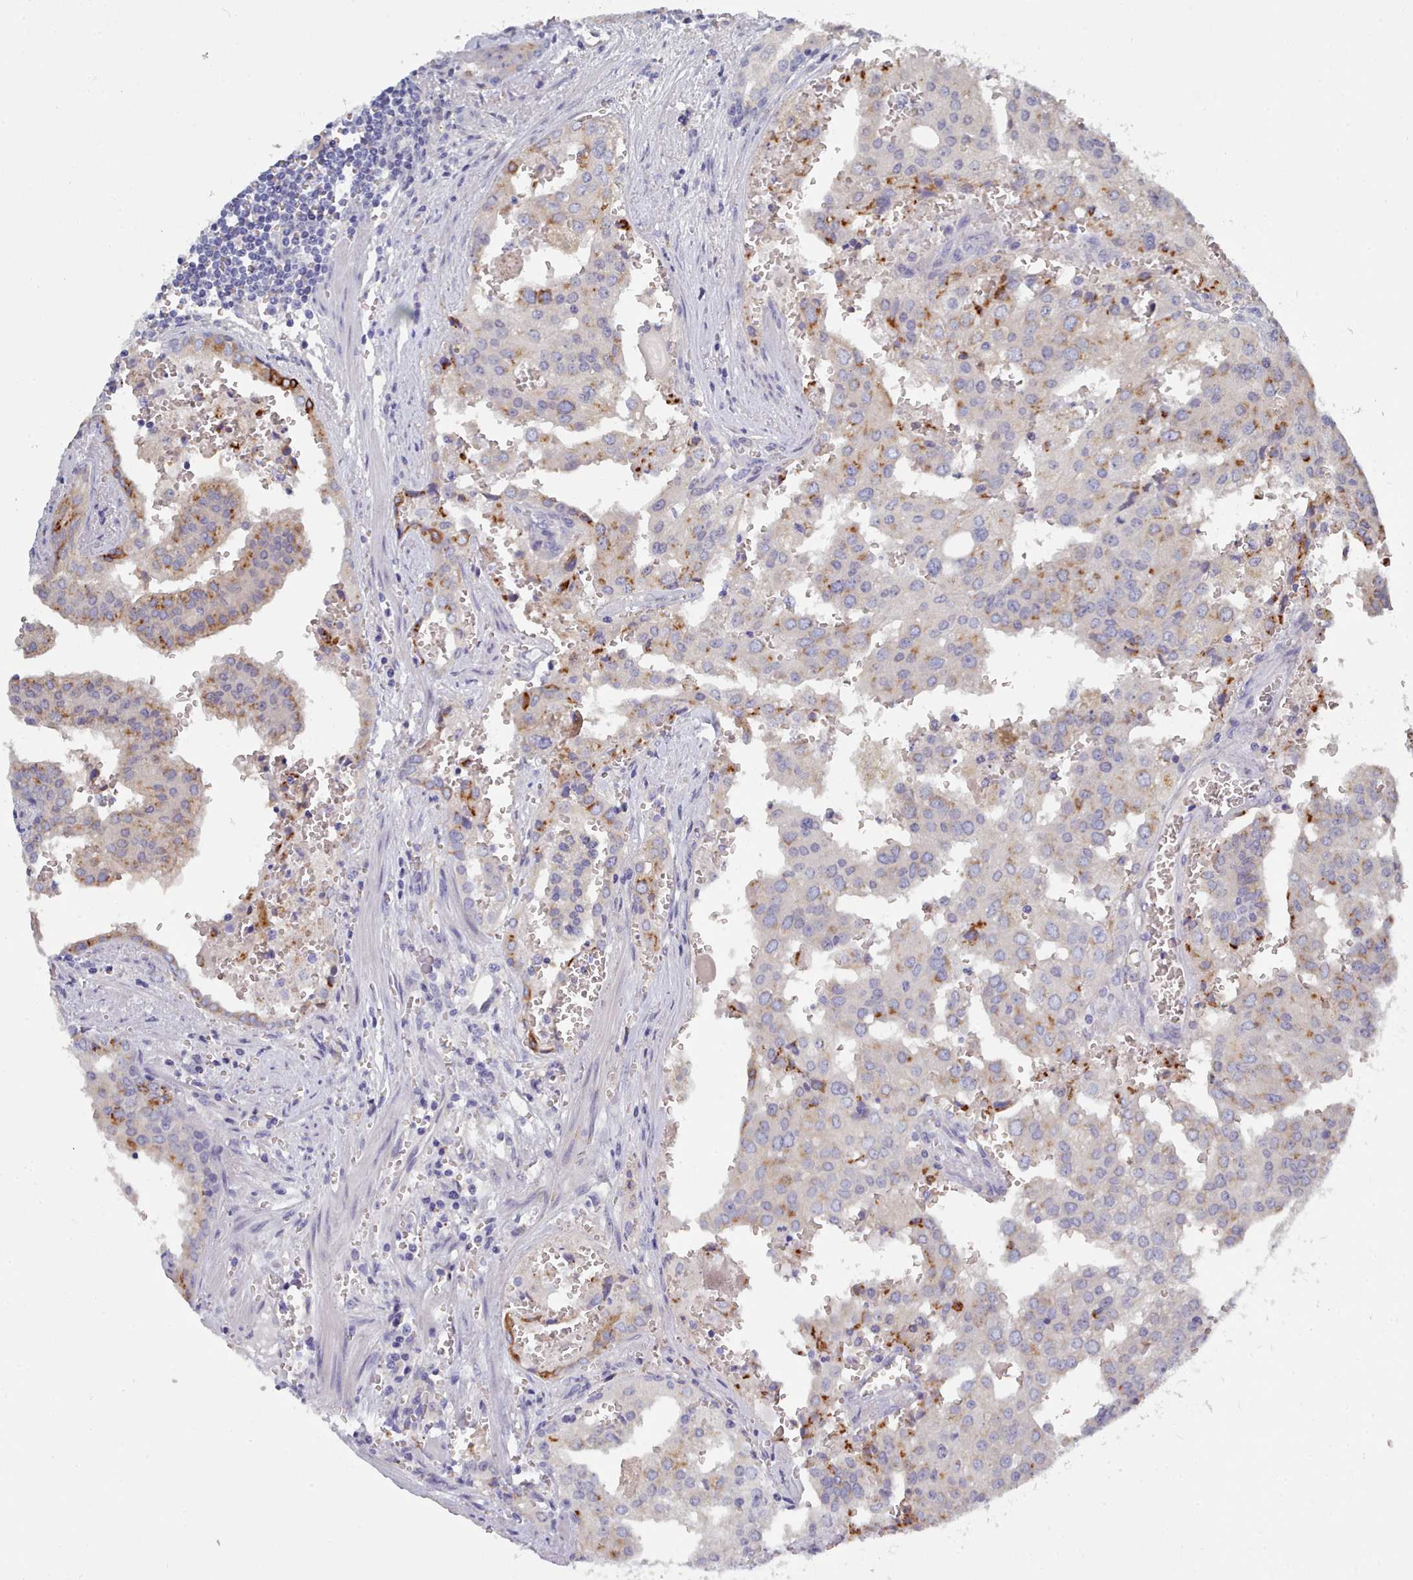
{"staining": {"intensity": "moderate", "quantity": "<25%", "location": "cytoplasmic/membranous"}, "tissue": "prostate cancer", "cell_type": "Tumor cells", "image_type": "cancer", "snomed": [{"axis": "morphology", "description": "Adenocarcinoma, High grade"}, {"axis": "topography", "description": "Prostate"}], "caption": "This photomicrograph shows adenocarcinoma (high-grade) (prostate) stained with IHC to label a protein in brown. The cytoplasmic/membranous of tumor cells show moderate positivity for the protein. Nuclei are counter-stained blue.", "gene": "PDE4C", "patient": {"sex": "male", "age": 68}}